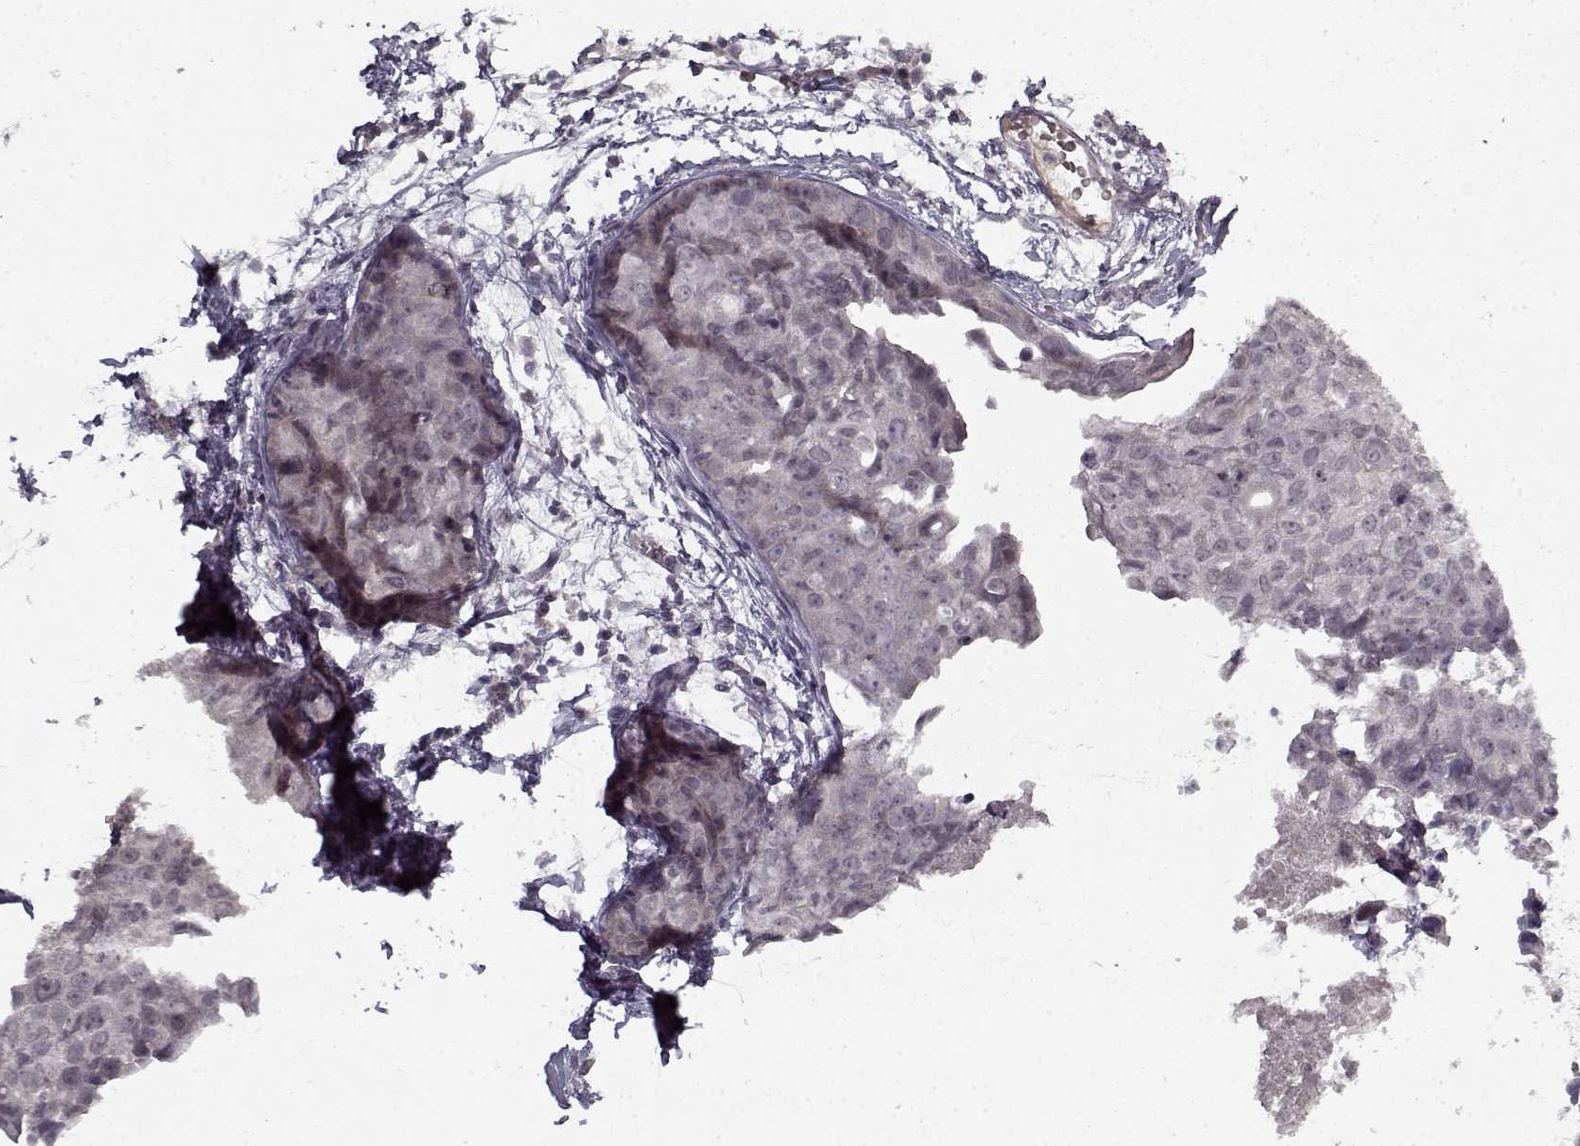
{"staining": {"intensity": "negative", "quantity": "none", "location": "none"}, "tissue": "breast cancer", "cell_type": "Tumor cells", "image_type": "cancer", "snomed": [{"axis": "morphology", "description": "Duct carcinoma"}, {"axis": "topography", "description": "Breast"}], "caption": "Immunohistochemistry (IHC) photomicrograph of neoplastic tissue: human breast infiltrating ductal carcinoma stained with DAB demonstrates no significant protein staining in tumor cells.", "gene": "LAMA2", "patient": {"sex": "female", "age": 38}}